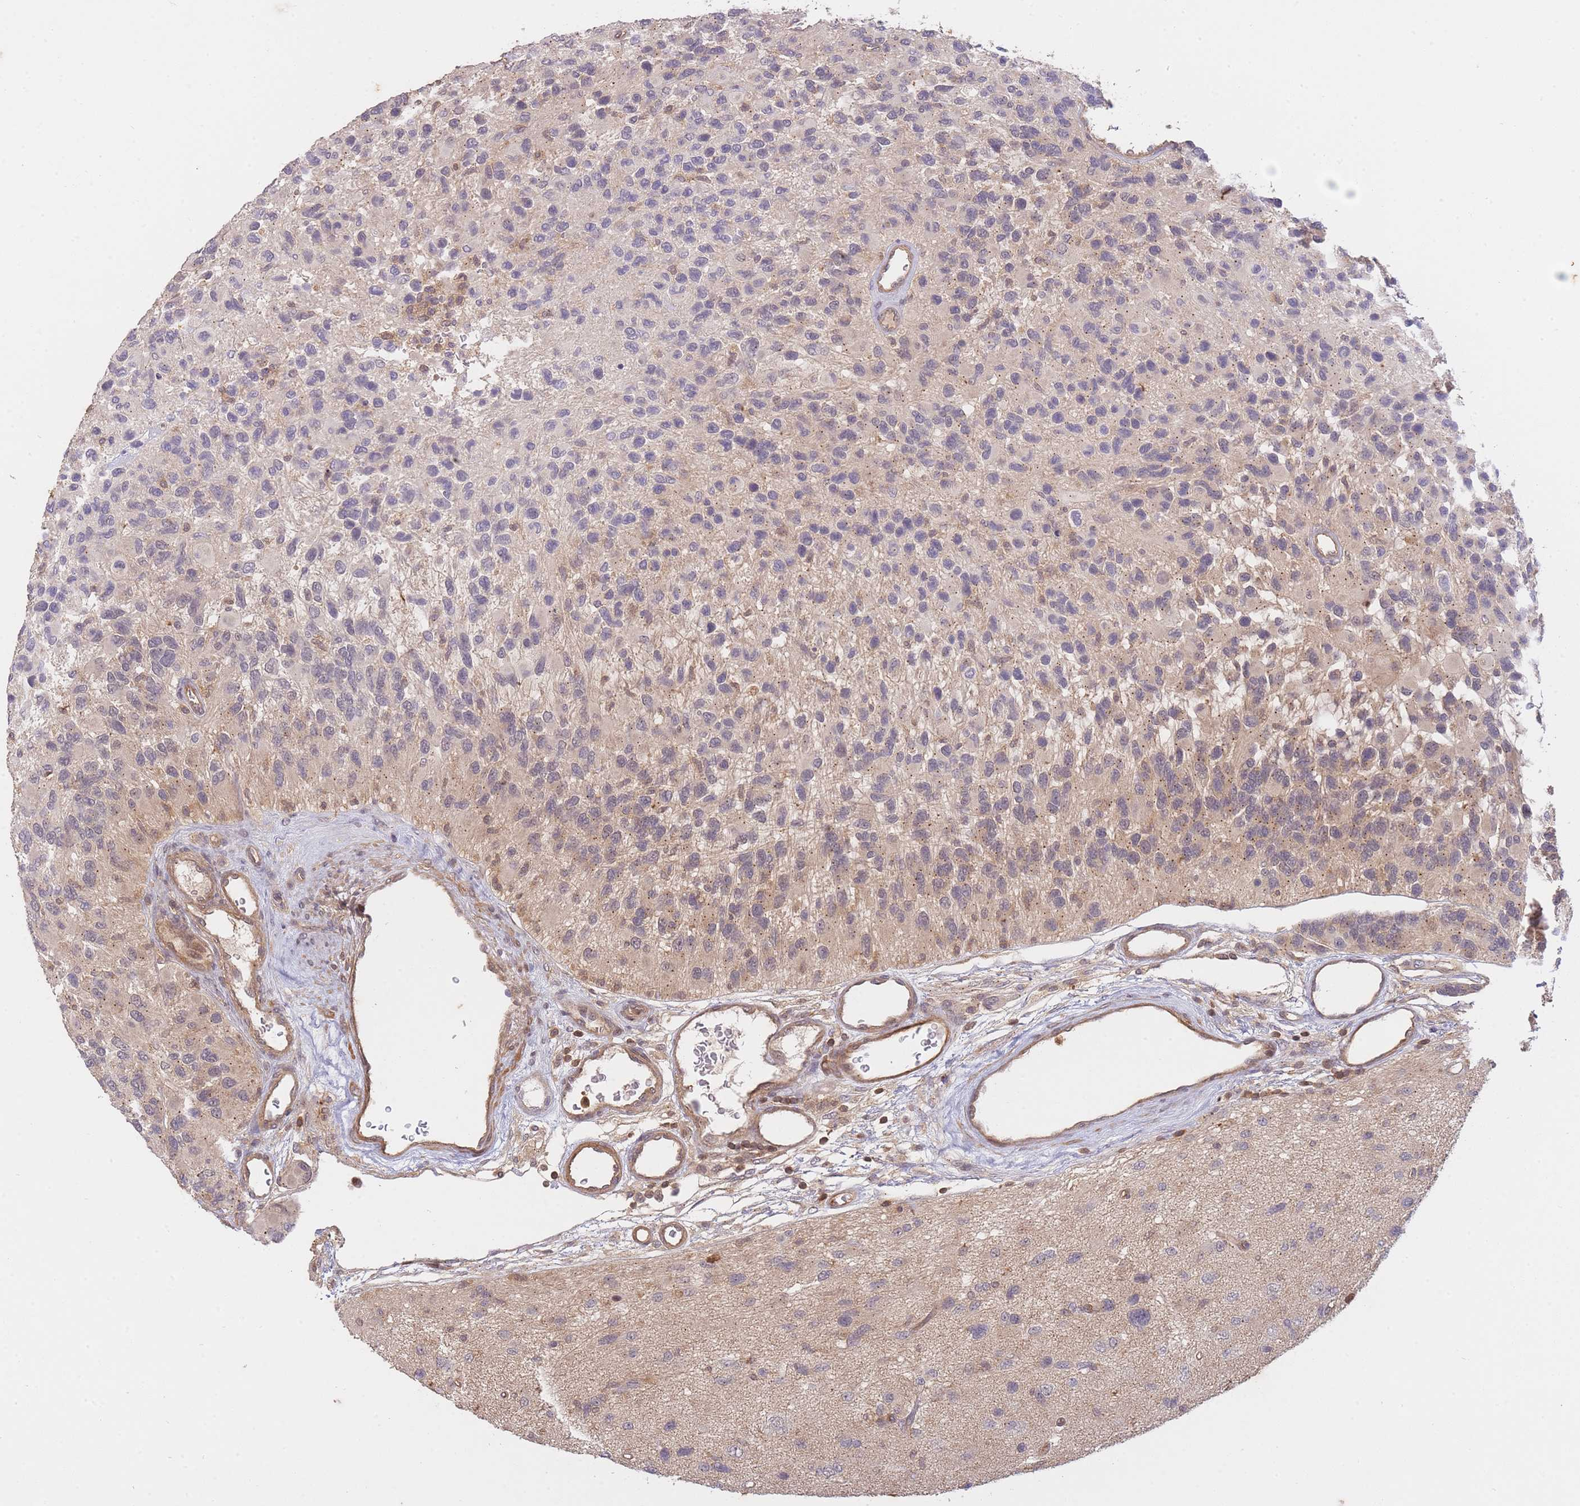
{"staining": {"intensity": "weak", "quantity": "25%-75%", "location": "cytoplasmic/membranous"}, "tissue": "glioma", "cell_type": "Tumor cells", "image_type": "cancer", "snomed": [{"axis": "morphology", "description": "Glioma, malignant, High grade"}, {"axis": "topography", "description": "Brain"}], "caption": "This is a histology image of immunohistochemistry (IHC) staining of malignant glioma (high-grade), which shows weak positivity in the cytoplasmic/membranous of tumor cells.", "gene": "ST8SIA4", "patient": {"sex": "male", "age": 77}}